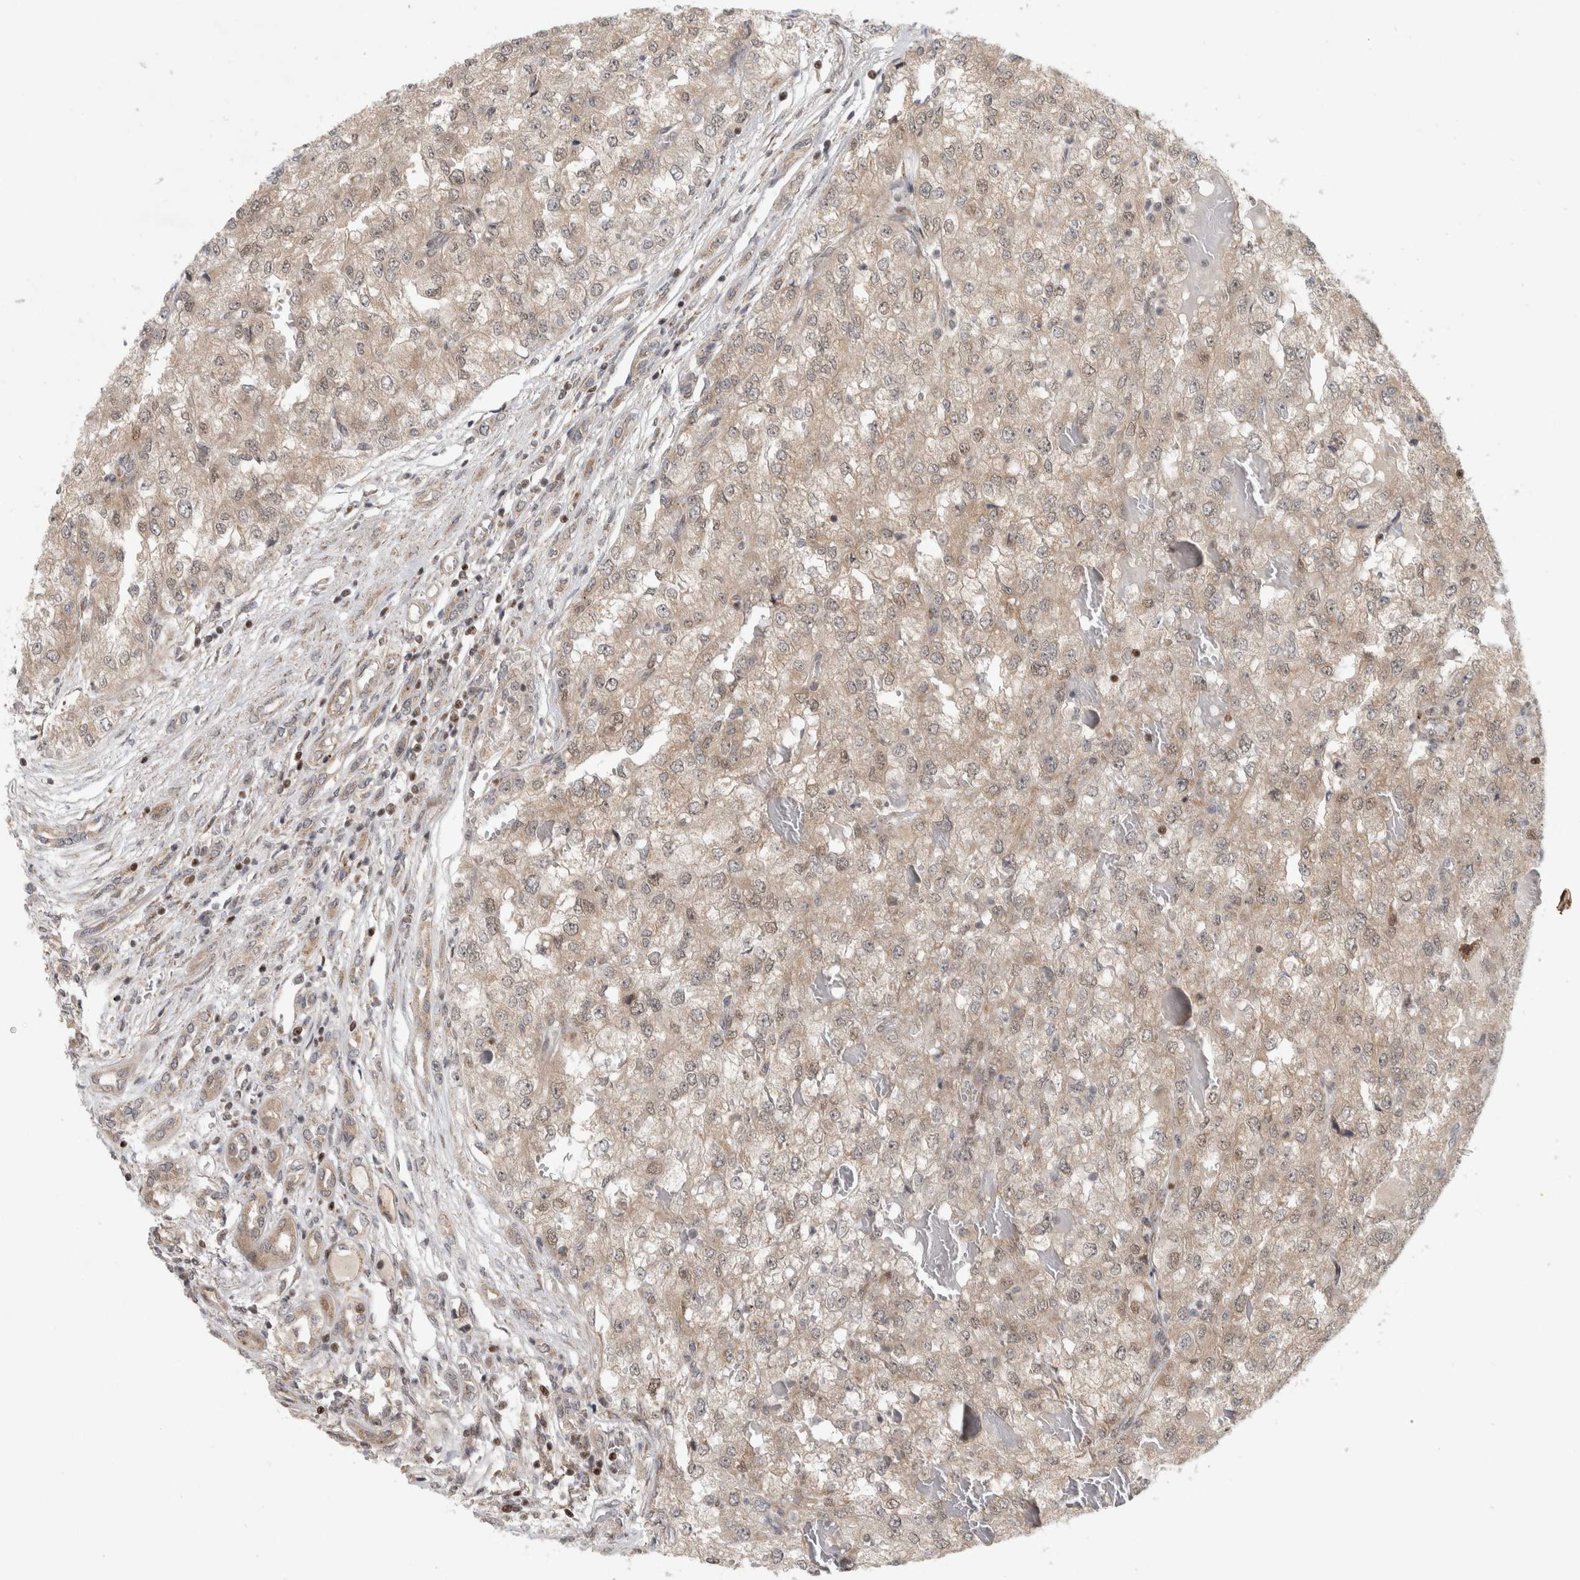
{"staining": {"intensity": "weak", "quantity": ">75%", "location": "cytoplasmic/membranous"}, "tissue": "renal cancer", "cell_type": "Tumor cells", "image_type": "cancer", "snomed": [{"axis": "morphology", "description": "Adenocarcinoma, NOS"}, {"axis": "topography", "description": "Kidney"}], "caption": "Immunohistochemical staining of human renal cancer (adenocarcinoma) reveals low levels of weak cytoplasmic/membranous protein staining in about >75% of tumor cells.", "gene": "KDM8", "patient": {"sex": "female", "age": 54}}